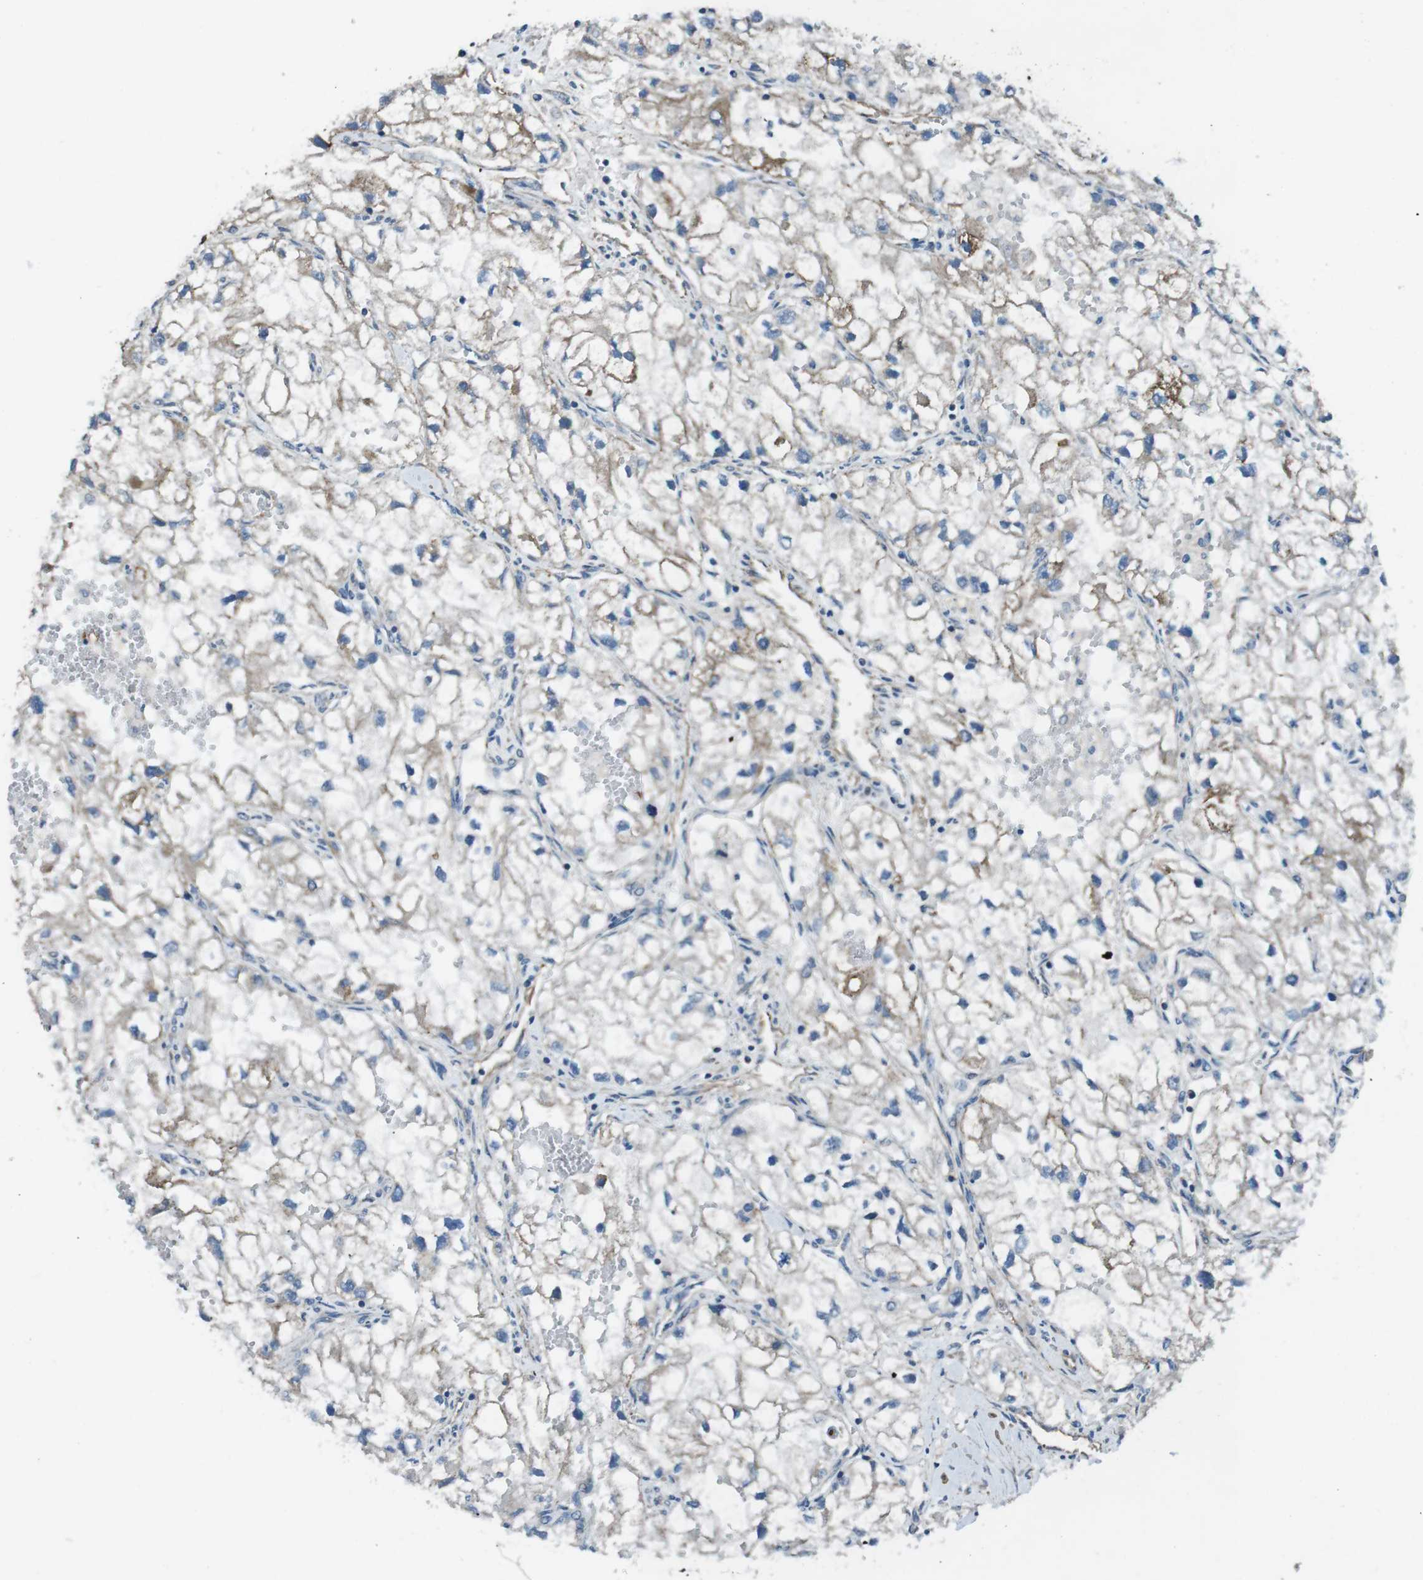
{"staining": {"intensity": "weak", "quantity": ">75%", "location": "cytoplasmic/membranous"}, "tissue": "renal cancer", "cell_type": "Tumor cells", "image_type": "cancer", "snomed": [{"axis": "morphology", "description": "Adenocarcinoma, NOS"}, {"axis": "topography", "description": "Kidney"}], "caption": "A histopathology image showing weak cytoplasmic/membranous positivity in about >75% of tumor cells in adenocarcinoma (renal), as visualized by brown immunohistochemical staining.", "gene": "FAM174B", "patient": {"sex": "female", "age": 70}}